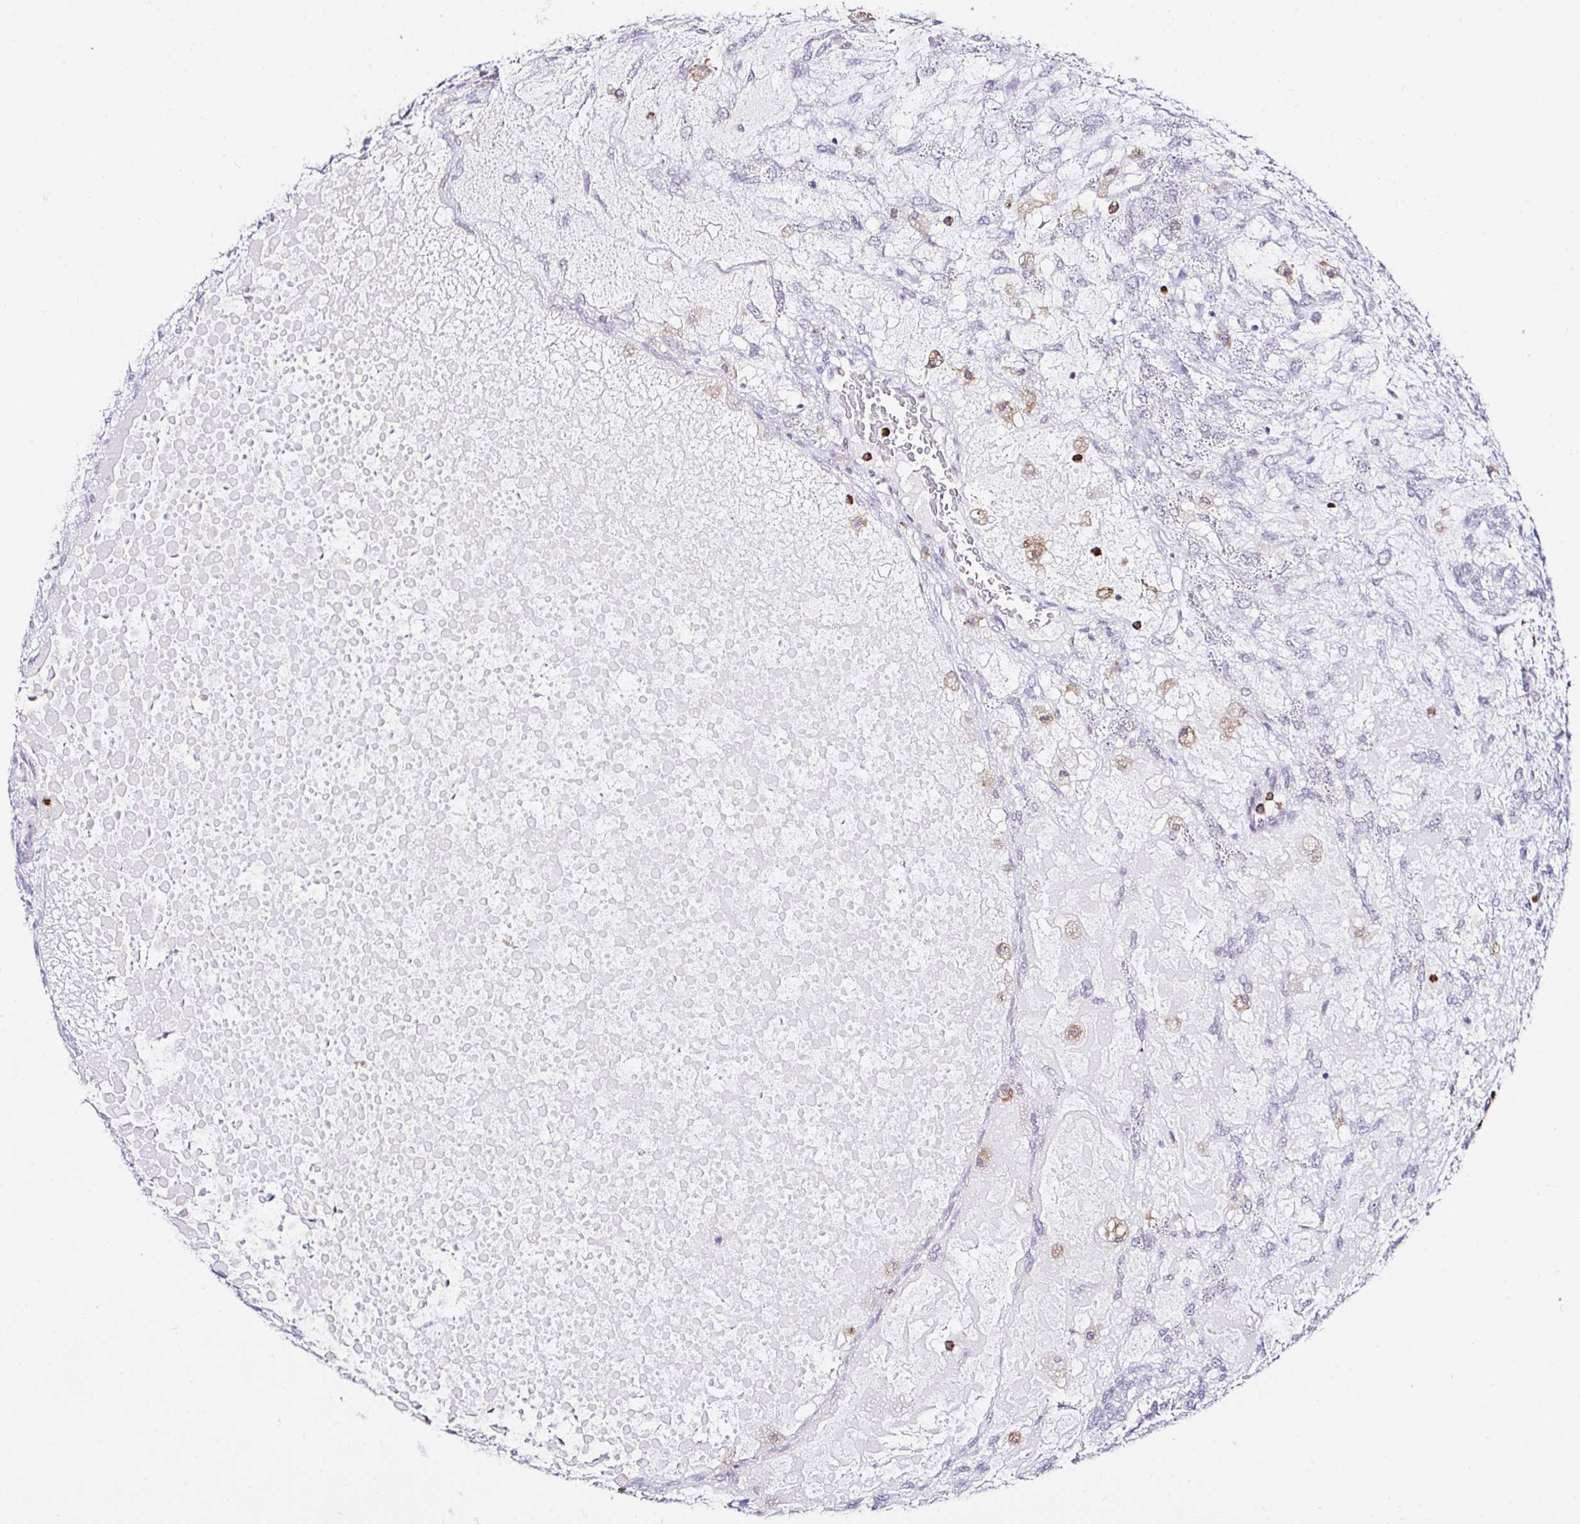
{"staining": {"intensity": "negative", "quantity": "none", "location": "none"}, "tissue": "testis cancer", "cell_type": "Tumor cells", "image_type": "cancer", "snomed": [{"axis": "morphology", "description": "Carcinoma, Embryonal, NOS"}, {"axis": "topography", "description": "Testis"}], "caption": "Protein analysis of testis cancer shows no significant staining in tumor cells. The staining was performed using DAB to visualize the protein expression in brown, while the nuclei were stained in blue with hematoxylin (Magnification: 20x).", "gene": "CYBB", "patient": {"sex": "male", "age": 23}}